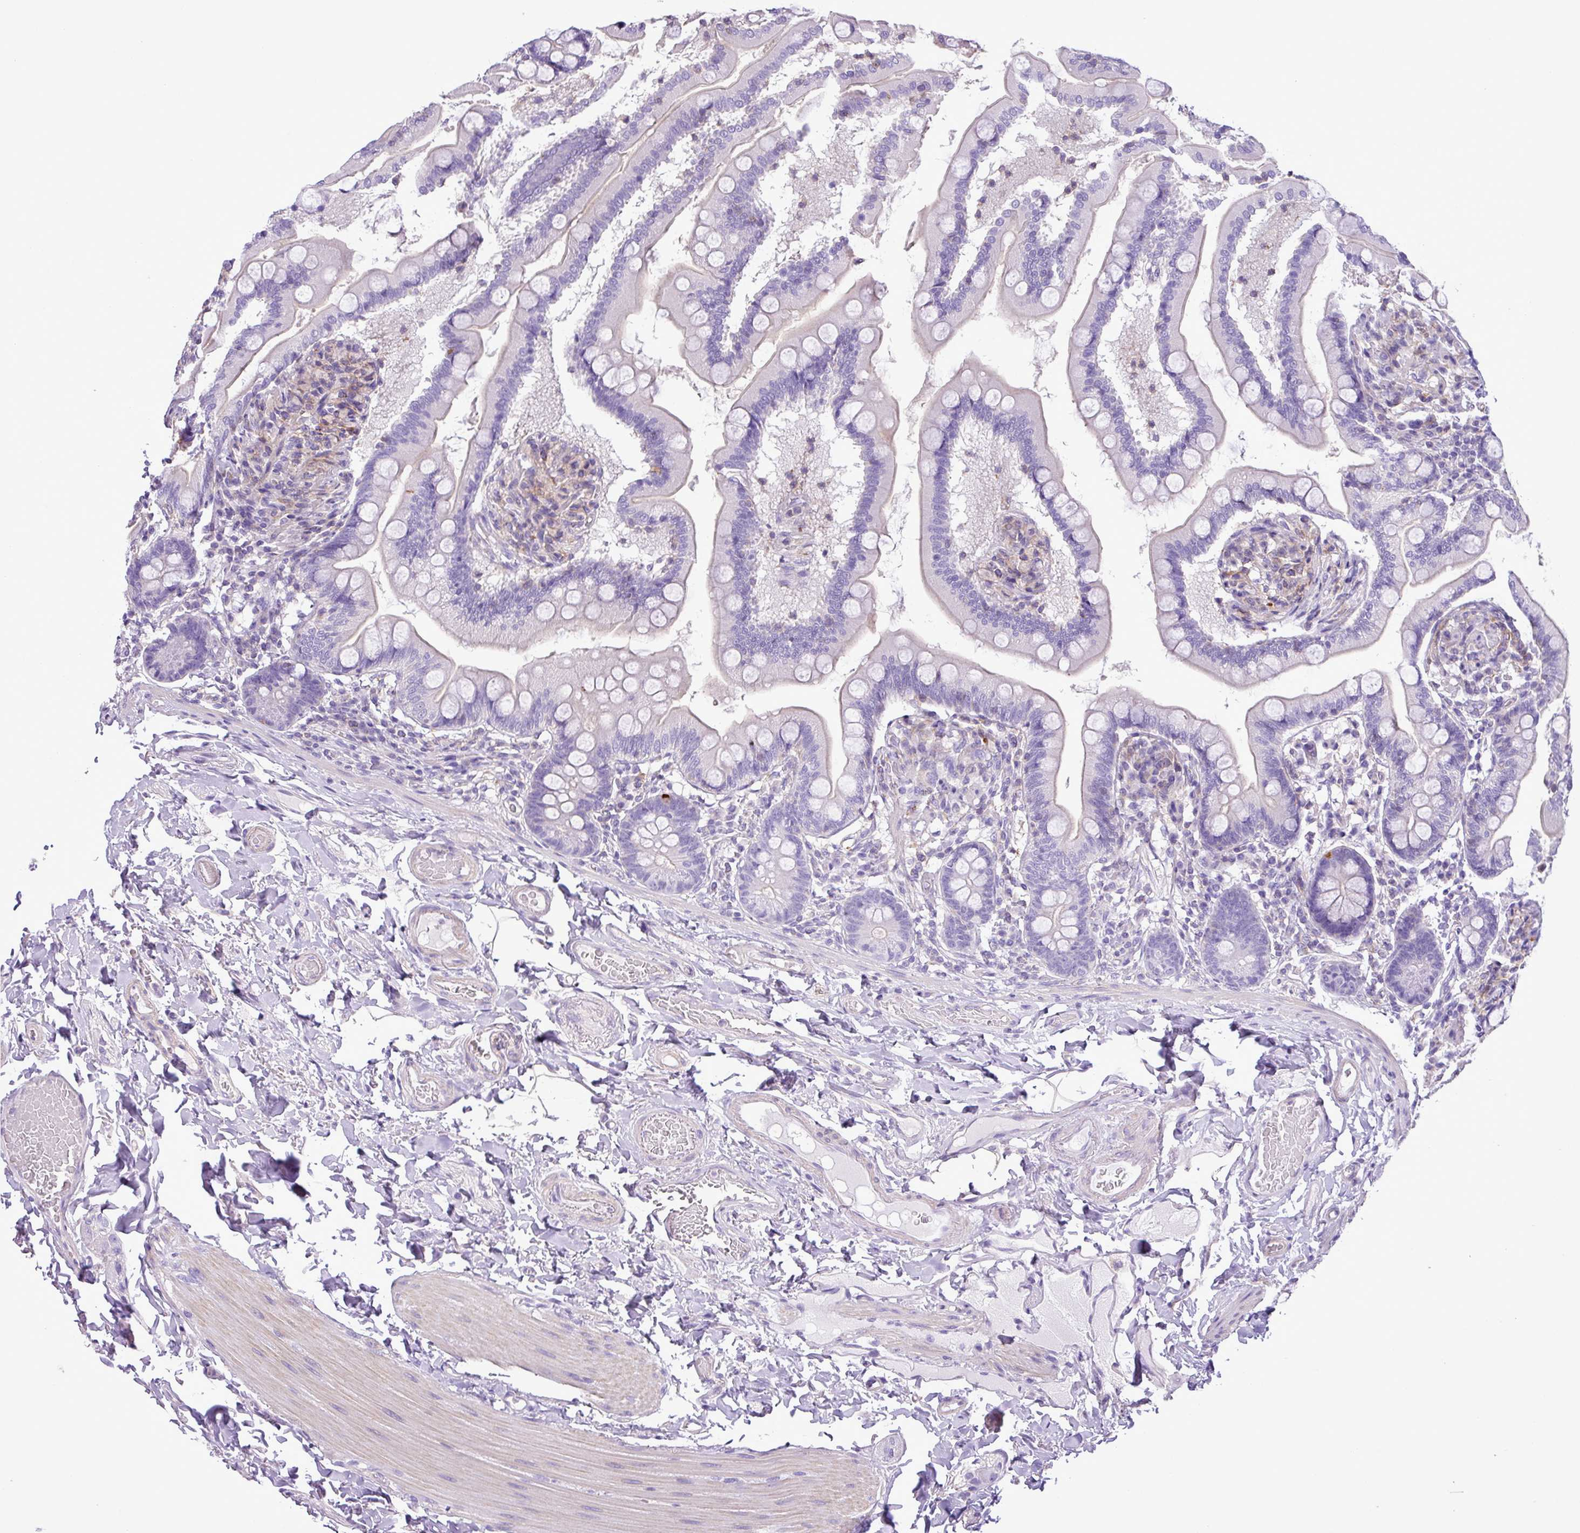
{"staining": {"intensity": "strong", "quantity": "<25%", "location": "cytoplasmic/membranous"}, "tissue": "small intestine", "cell_type": "Glandular cells", "image_type": "normal", "snomed": [{"axis": "morphology", "description": "Normal tissue, NOS"}, {"axis": "topography", "description": "Small intestine"}], "caption": "Protein expression by immunohistochemistry displays strong cytoplasmic/membranous positivity in approximately <25% of glandular cells in normal small intestine. Using DAB (3,3'-diaminobenzidine) (brown) and hematoxylin (blue) stains, captured at high magnification using brightfield microscopy.", "gene": "ZNF334", "patient": {"sex": "female", "age": 64}}